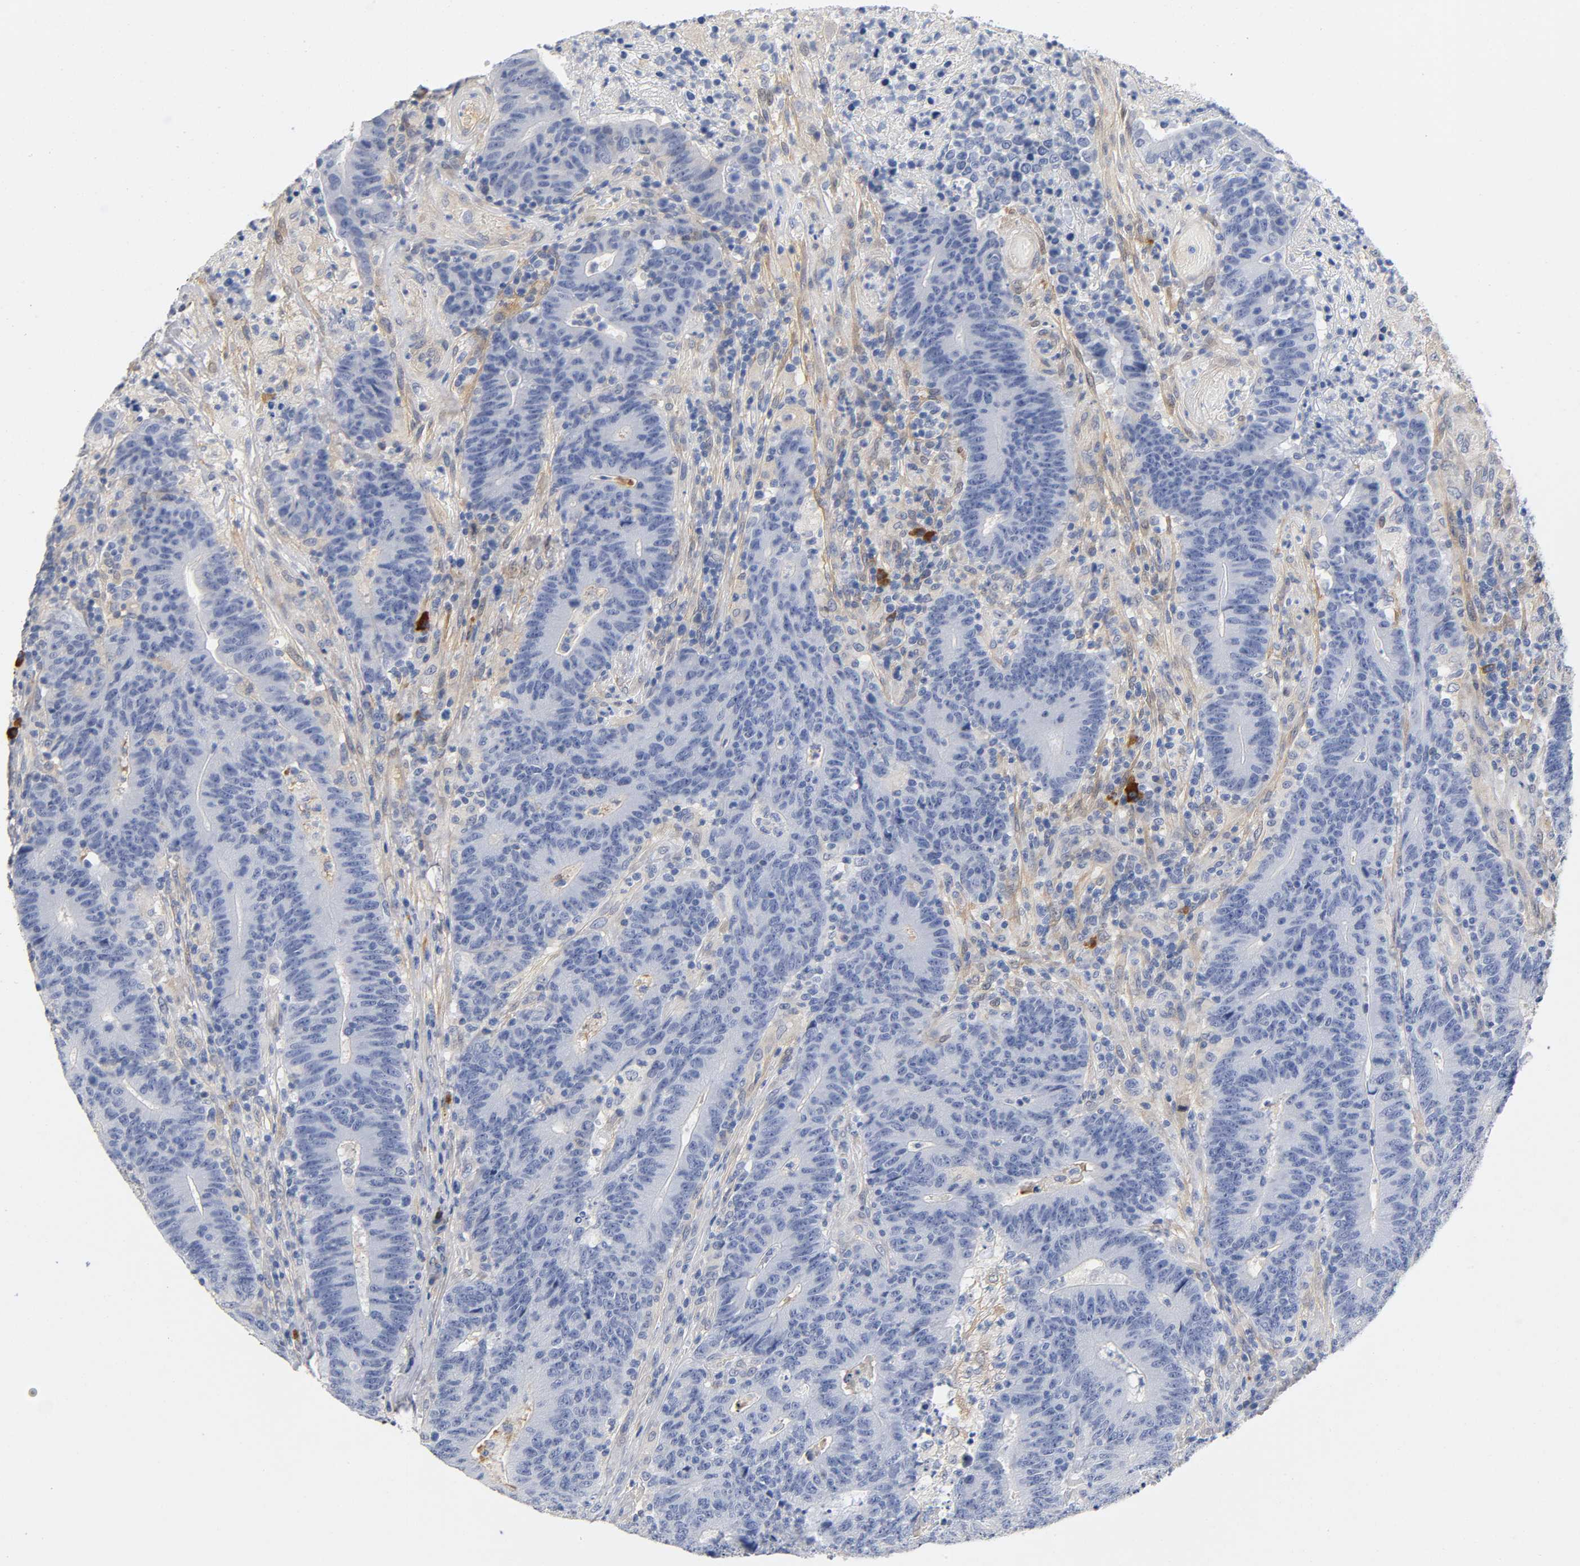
{"staining": {"intensity": "weak", "quantity": "<25%", "location": "cytoplasmic/membranous"}, "tissue": "colorectal cancer", "cell_type": "Tumor cells", "image_type": "cancer", "snomed": [{"axis": "morphology", "description": "Normal tissue, NOS"}, {"axis": "morphology", "description": "Adenocarcinoma, NOS"}, {"axis": "topography", "description": "Colon"}], "caption": "Tumor cells are negative for brown protein staining in colorectal cancer (adenocarcinoma).", "gene": "TNC", "patient": {"sex": "female", "age": 75}}